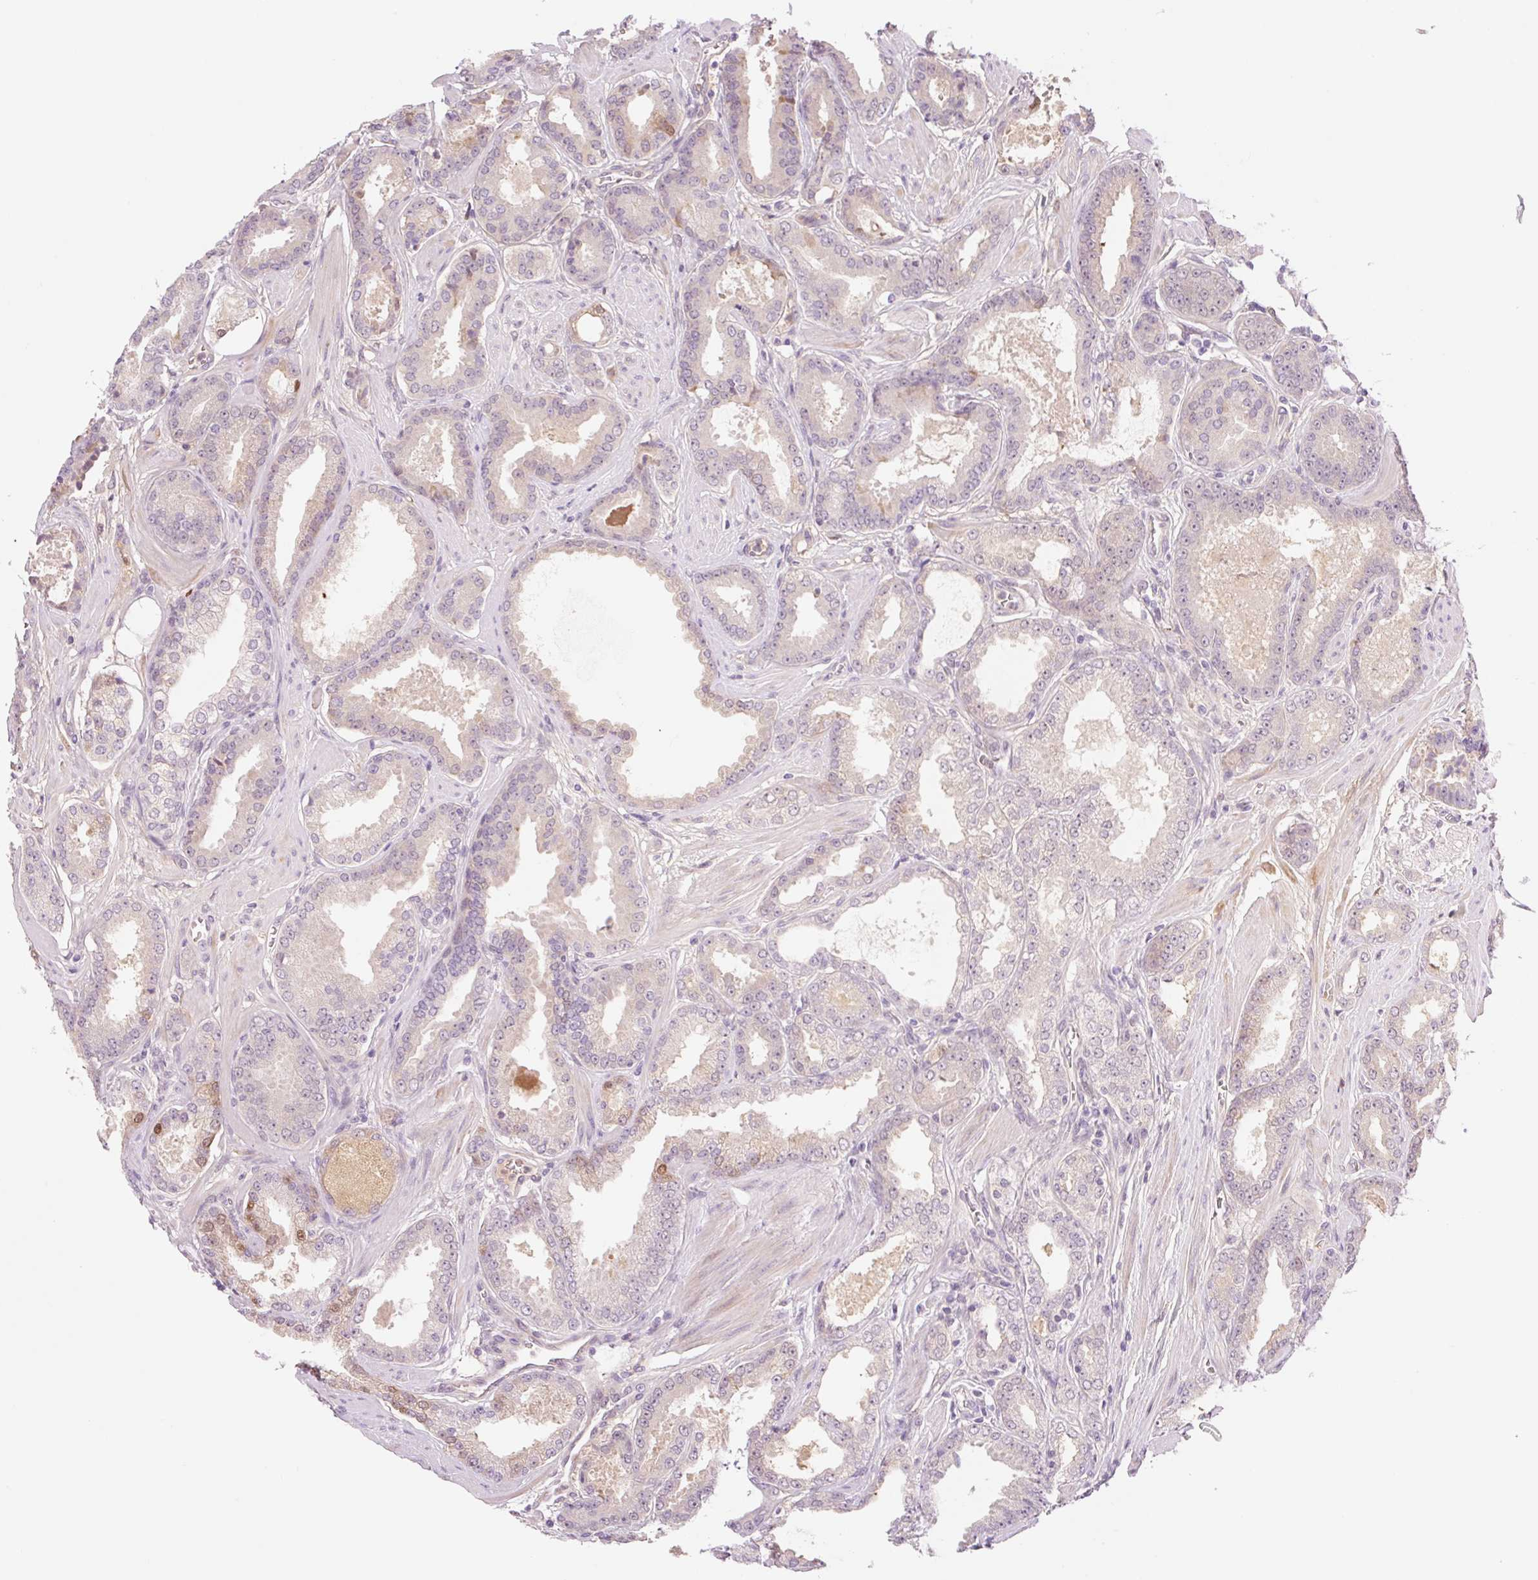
{"staining": {"intensity": "moderate", "quantity": "<25%", "location": "nuclear"}, "tissue": "prostate cancer", "cell_type": "Tumor cells", "image_type": "cancer", "snomed": [{"axis": "morphology", "description": "Adenocarcinoma, Low grade"}, {"axis": "topography", "description": "Prostate"}], "caption": "Prostate cancer tissue exhibits moderate nuclear staining in approximately <25% of tumor cells, visualized by immunohistochemistry. The staining was performed using DAB, with brown indicating positive protein expression. Nuclei are stained blue with hematoxylin.", "gene": "HEBP1", "patient": {"sex": "male", "age": 42}}